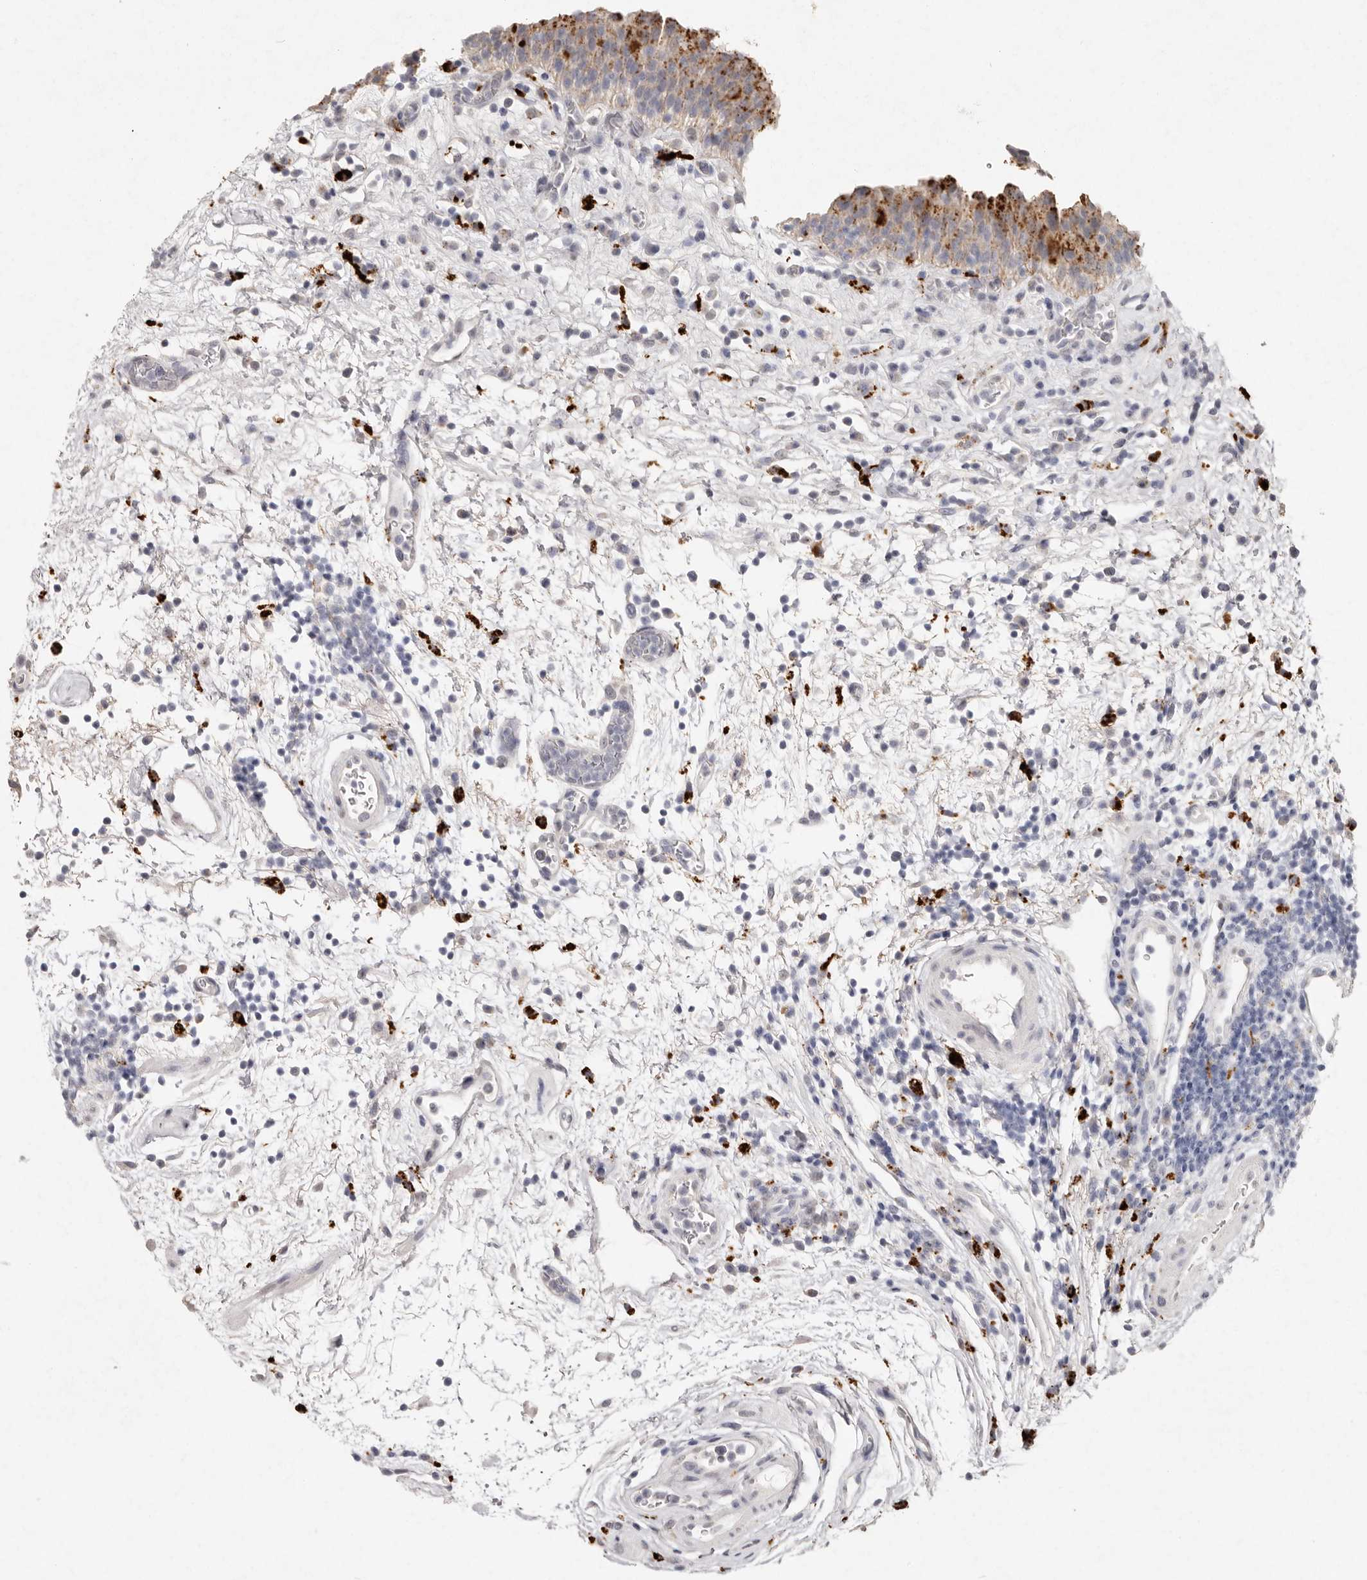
{"staining": {"intensity": "moderate", "quantity": "25%-75%", "location": "cytoplasmic/membranous"}, "tissue": "urinary bladder", "cell_type": "Urothelial cells", "image_type": "normal", "snomed": [{"axis": "morphology", "description": "Normal tissue, NOS"}, {"axis": "morphology", "description": "Inflammation, NOS"}, {"axis": "topography", "description": "Urinary bladder"}], "caption": "DAB (3,3'-diaminobenzidine) immunohistochemical staining of benign human urinary bladder reveals moderate cytoplasmic/membranous protein expression in about 25%-75% of urothelial cells. (DAB IHC, brown staining for protein, blue staining for nuclei).", "gene": "FAM185A", "patient": {"sex": "female", "age": 75}}